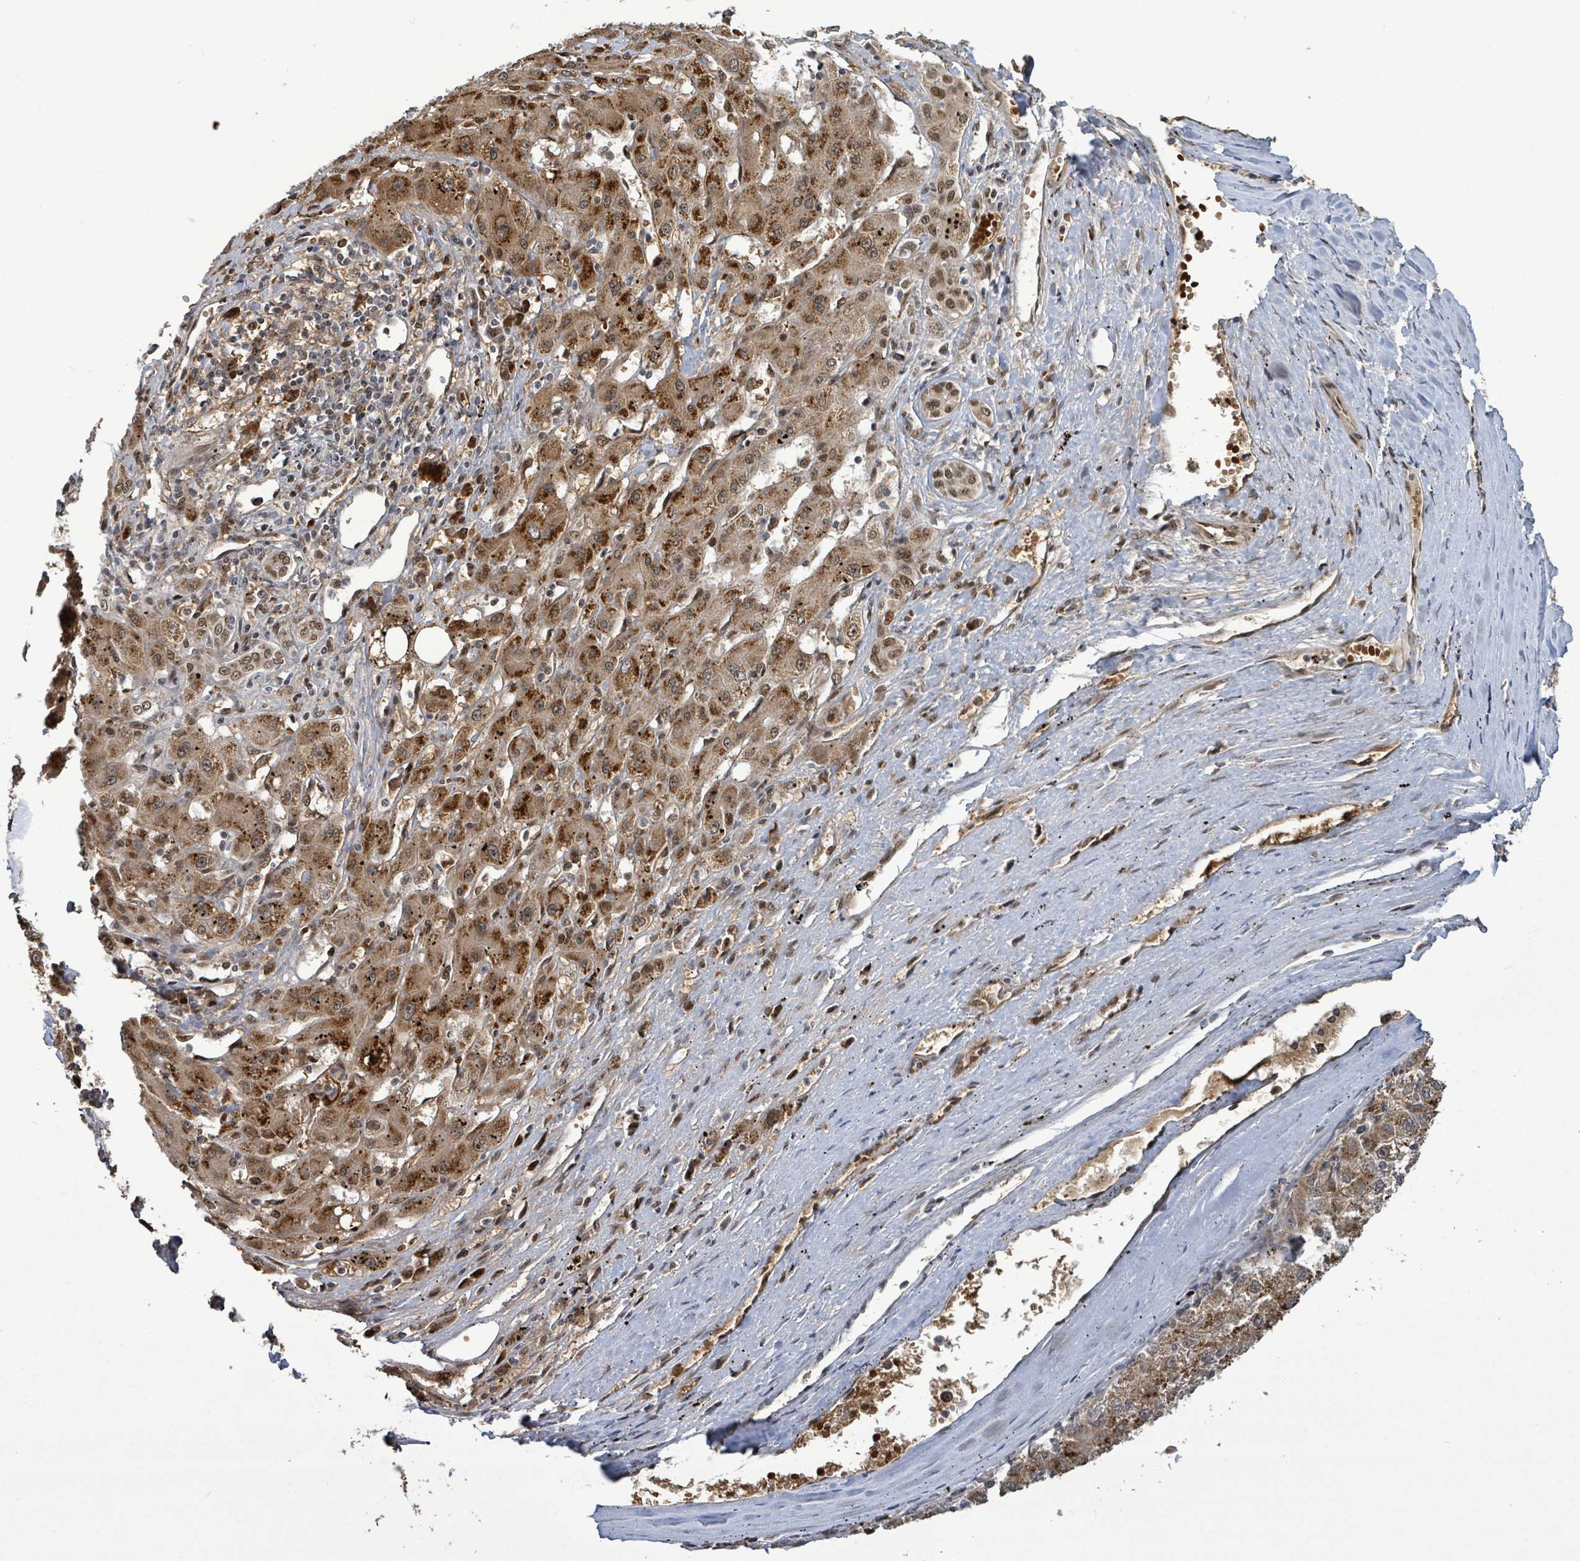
{"staining": {"intensity": "moderate", "quantity": ">75%", "location": "cytoplasmic/membranous"}, "tissue": "liver cancer", "cell_type": "Tumor cells", "image_type": "cancer", "snomed": [{"axis": "morphology", "description": "Carcinoma, Hepatocellular, NOS"}, {"axis": "topography", "description": "Liver"}], "caption": "A histopathology image showing moderate cytoplasmic/membranous staining in about >75% of tumor cells in liver cancer, as visualized by brown immunohistochemical staining.", "gene": "PATZ1", "patient": {"sex": "male", "age": 72}}